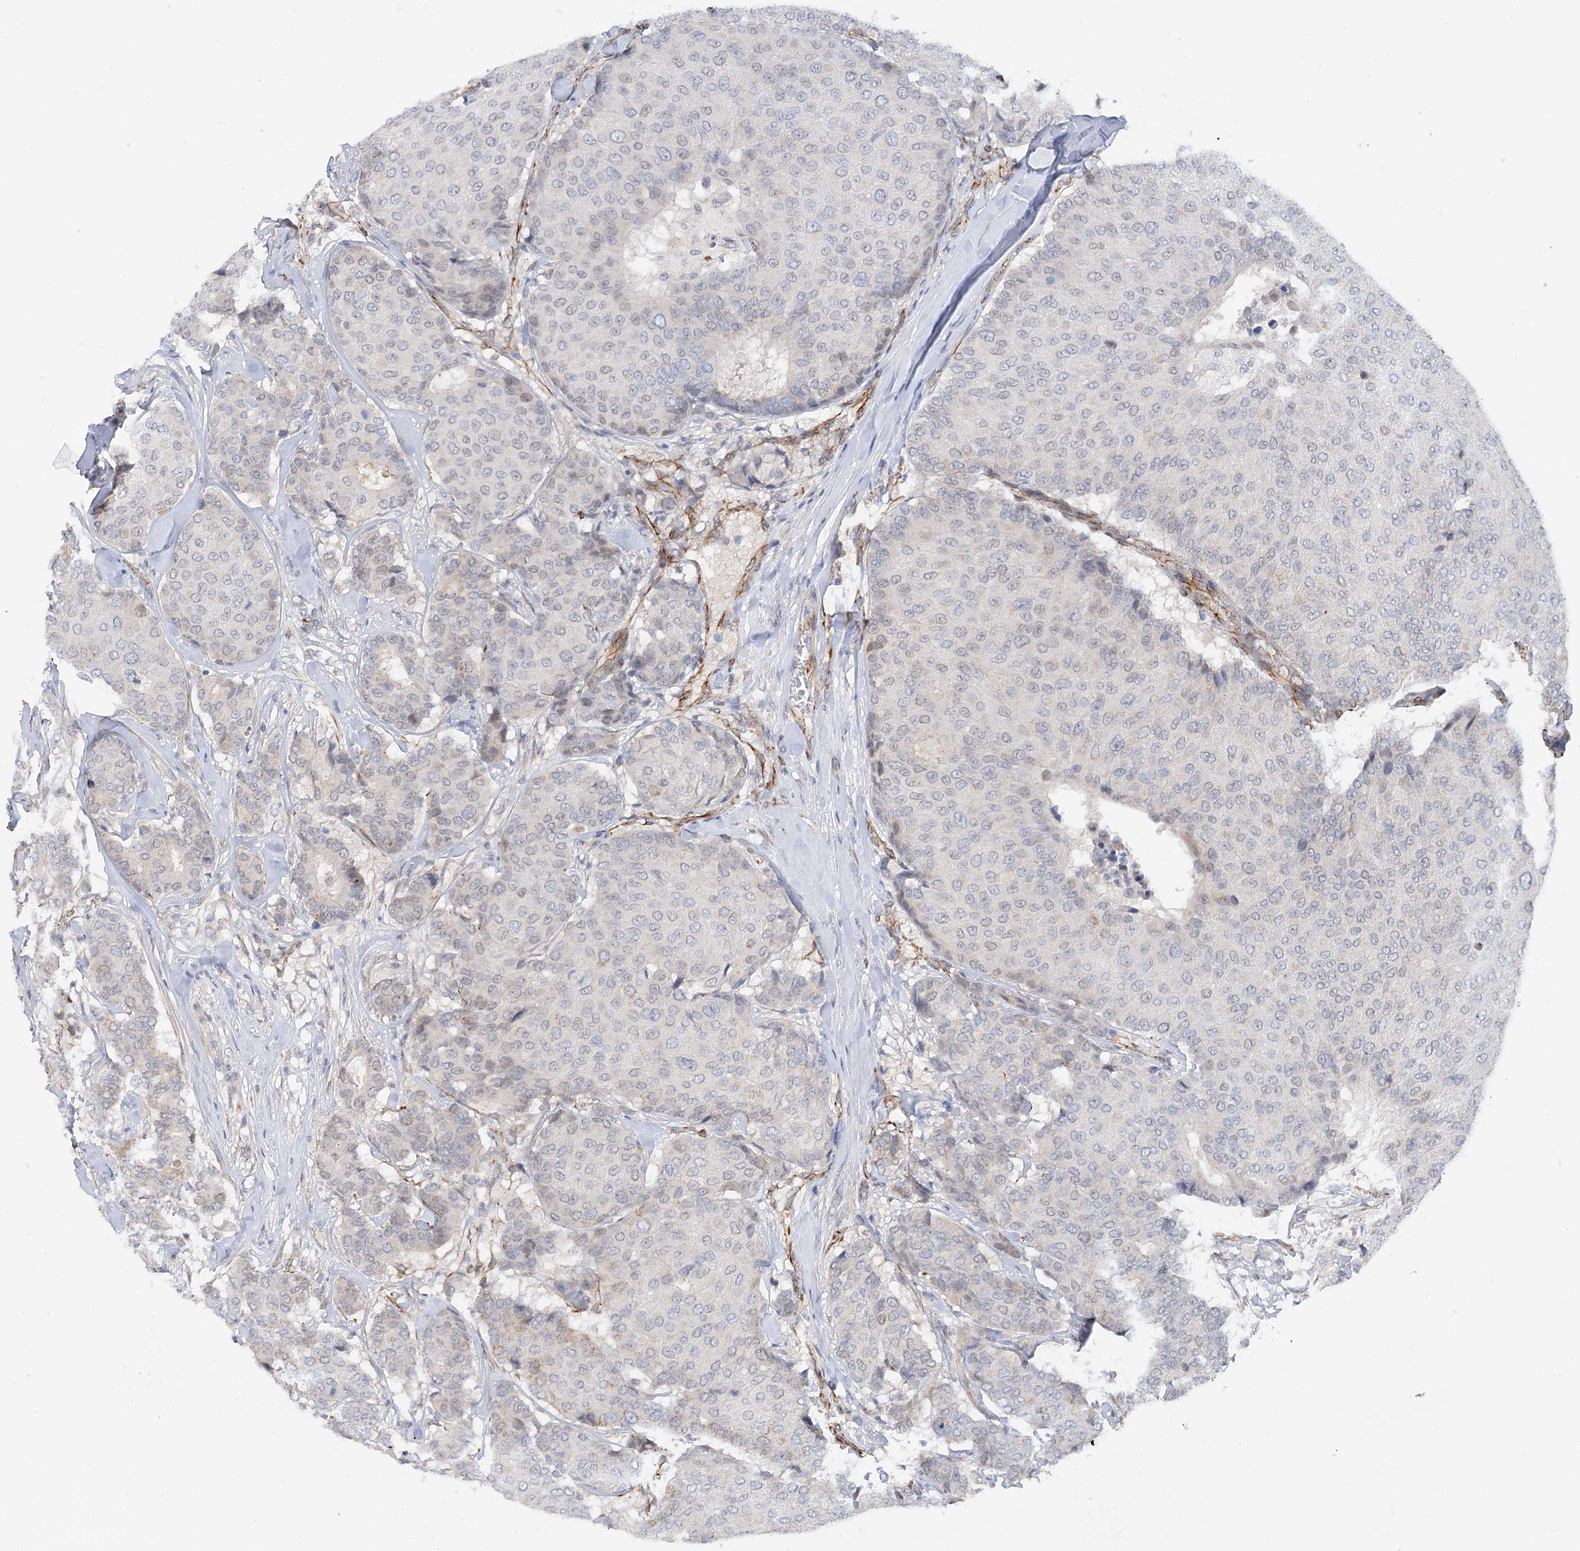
{"staining": {"intensity": "negative", "quantity": "none", "location": "none"}, "tissue": "breast cancer", "cell_type": "Tumor cells", "image_type": "cancer", "snomed": [{"axis": "morphology", "description": "Duct carcinoma"}, {"axis": "topography", "description": "Breast"}], "caption": "Breast cancer (infiltrating ductal carcinoma) stained for a protein using immunohistochemistry shows no staining tumor cells.", "gene": "NELL2", "patient": {"sex": "female", "age": 75}}